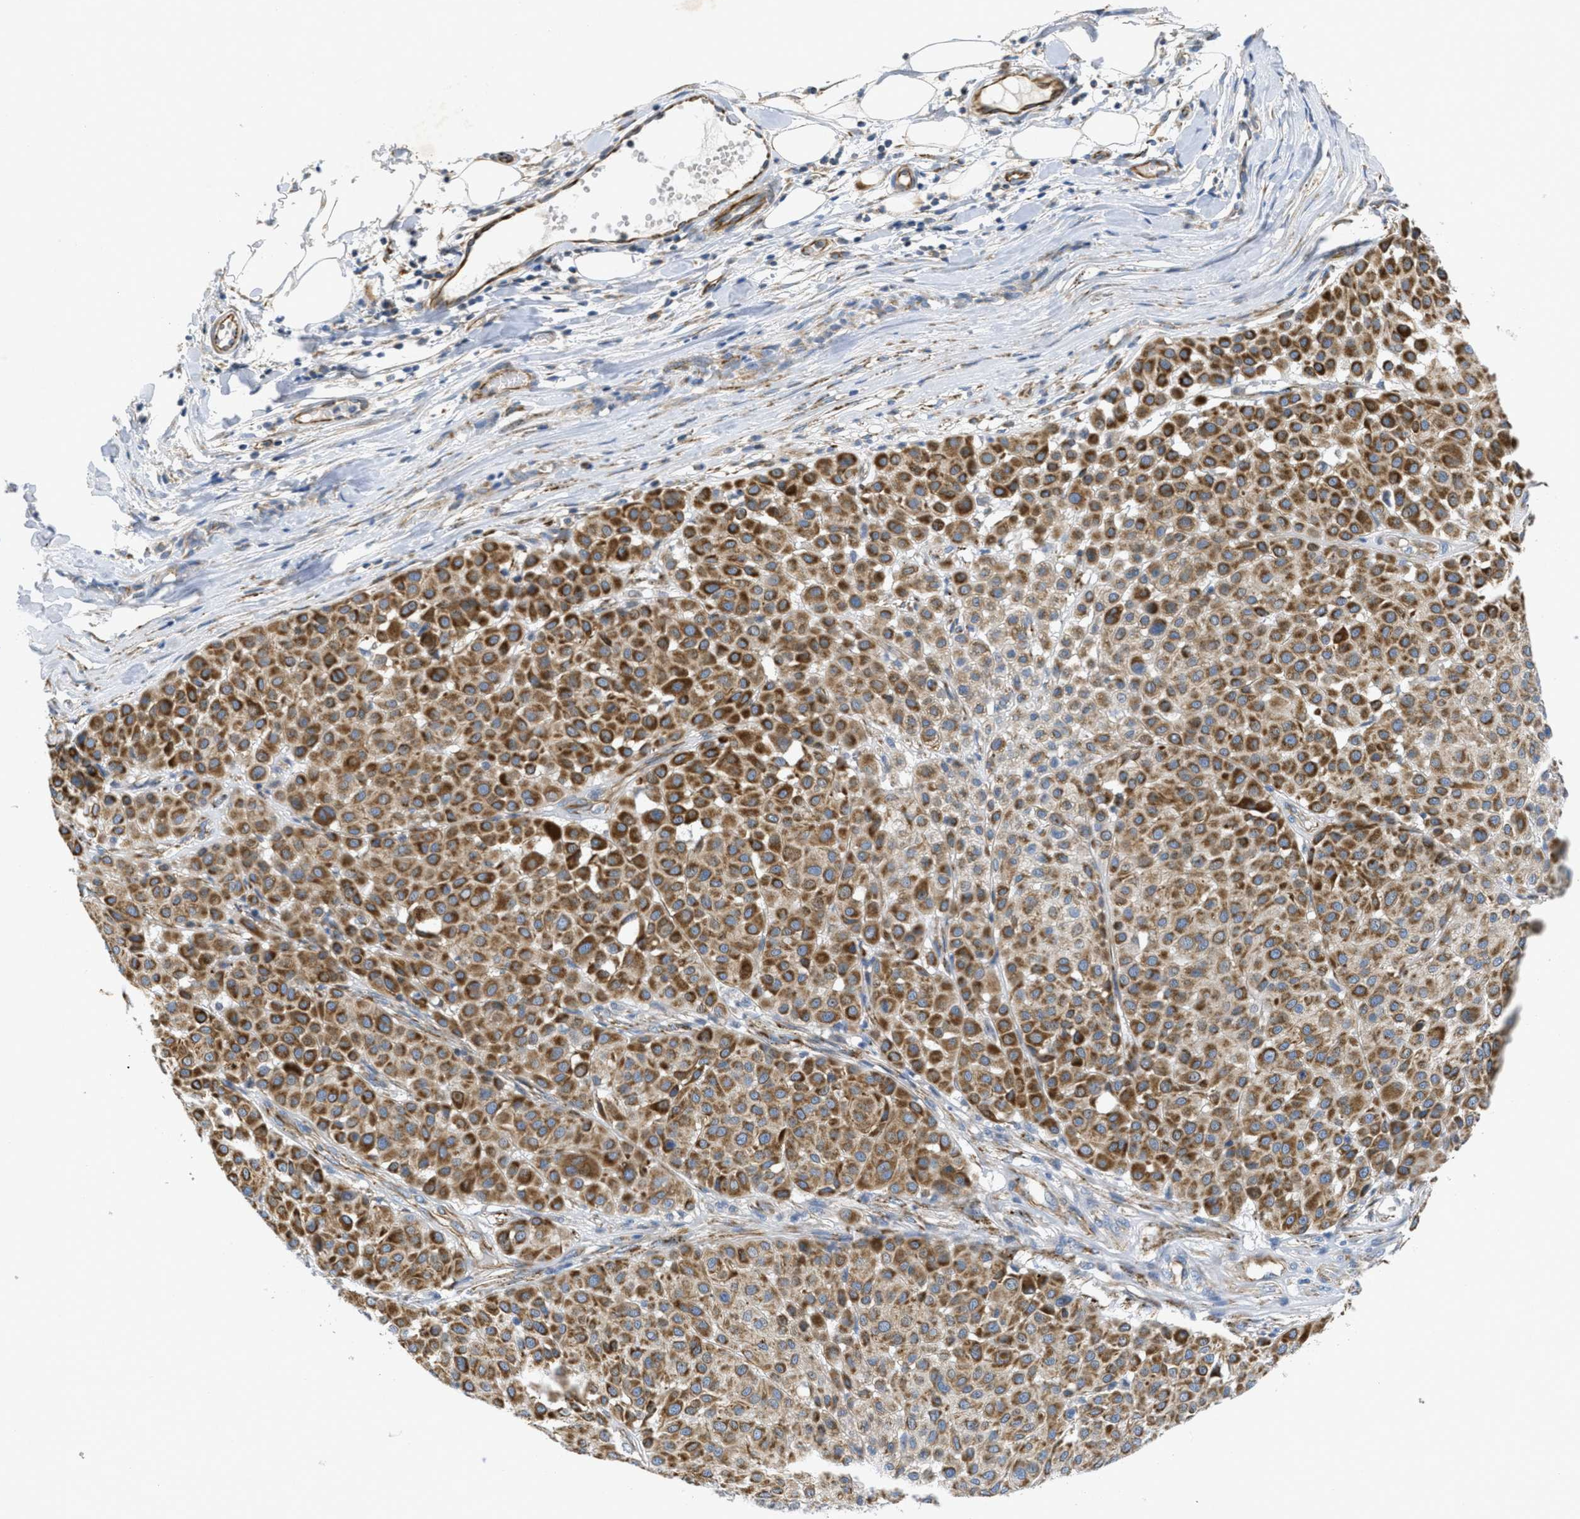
{"staining": {"intensity": "strong", "quantity": ">75%", "location": "cytoplasmic/membranous"}, "tissue": "melanoma", "cell_type": "Tumor cells", "image_type": "cancer", "snomed": [{"axis": "morphology", "description": "Malignant melanoma, Metastatic site"}, {"axis": "topography", "description": "Soft tissue"}], "caption": "Malignant melanoma (metastatic site) stained with a brown dye demonstrates strong cytoplasmic/membranous positive expression in approximately >75% of tumor cells.", "gene": "BTN3A1", "patient": {"sex": "male", "age": 41}}